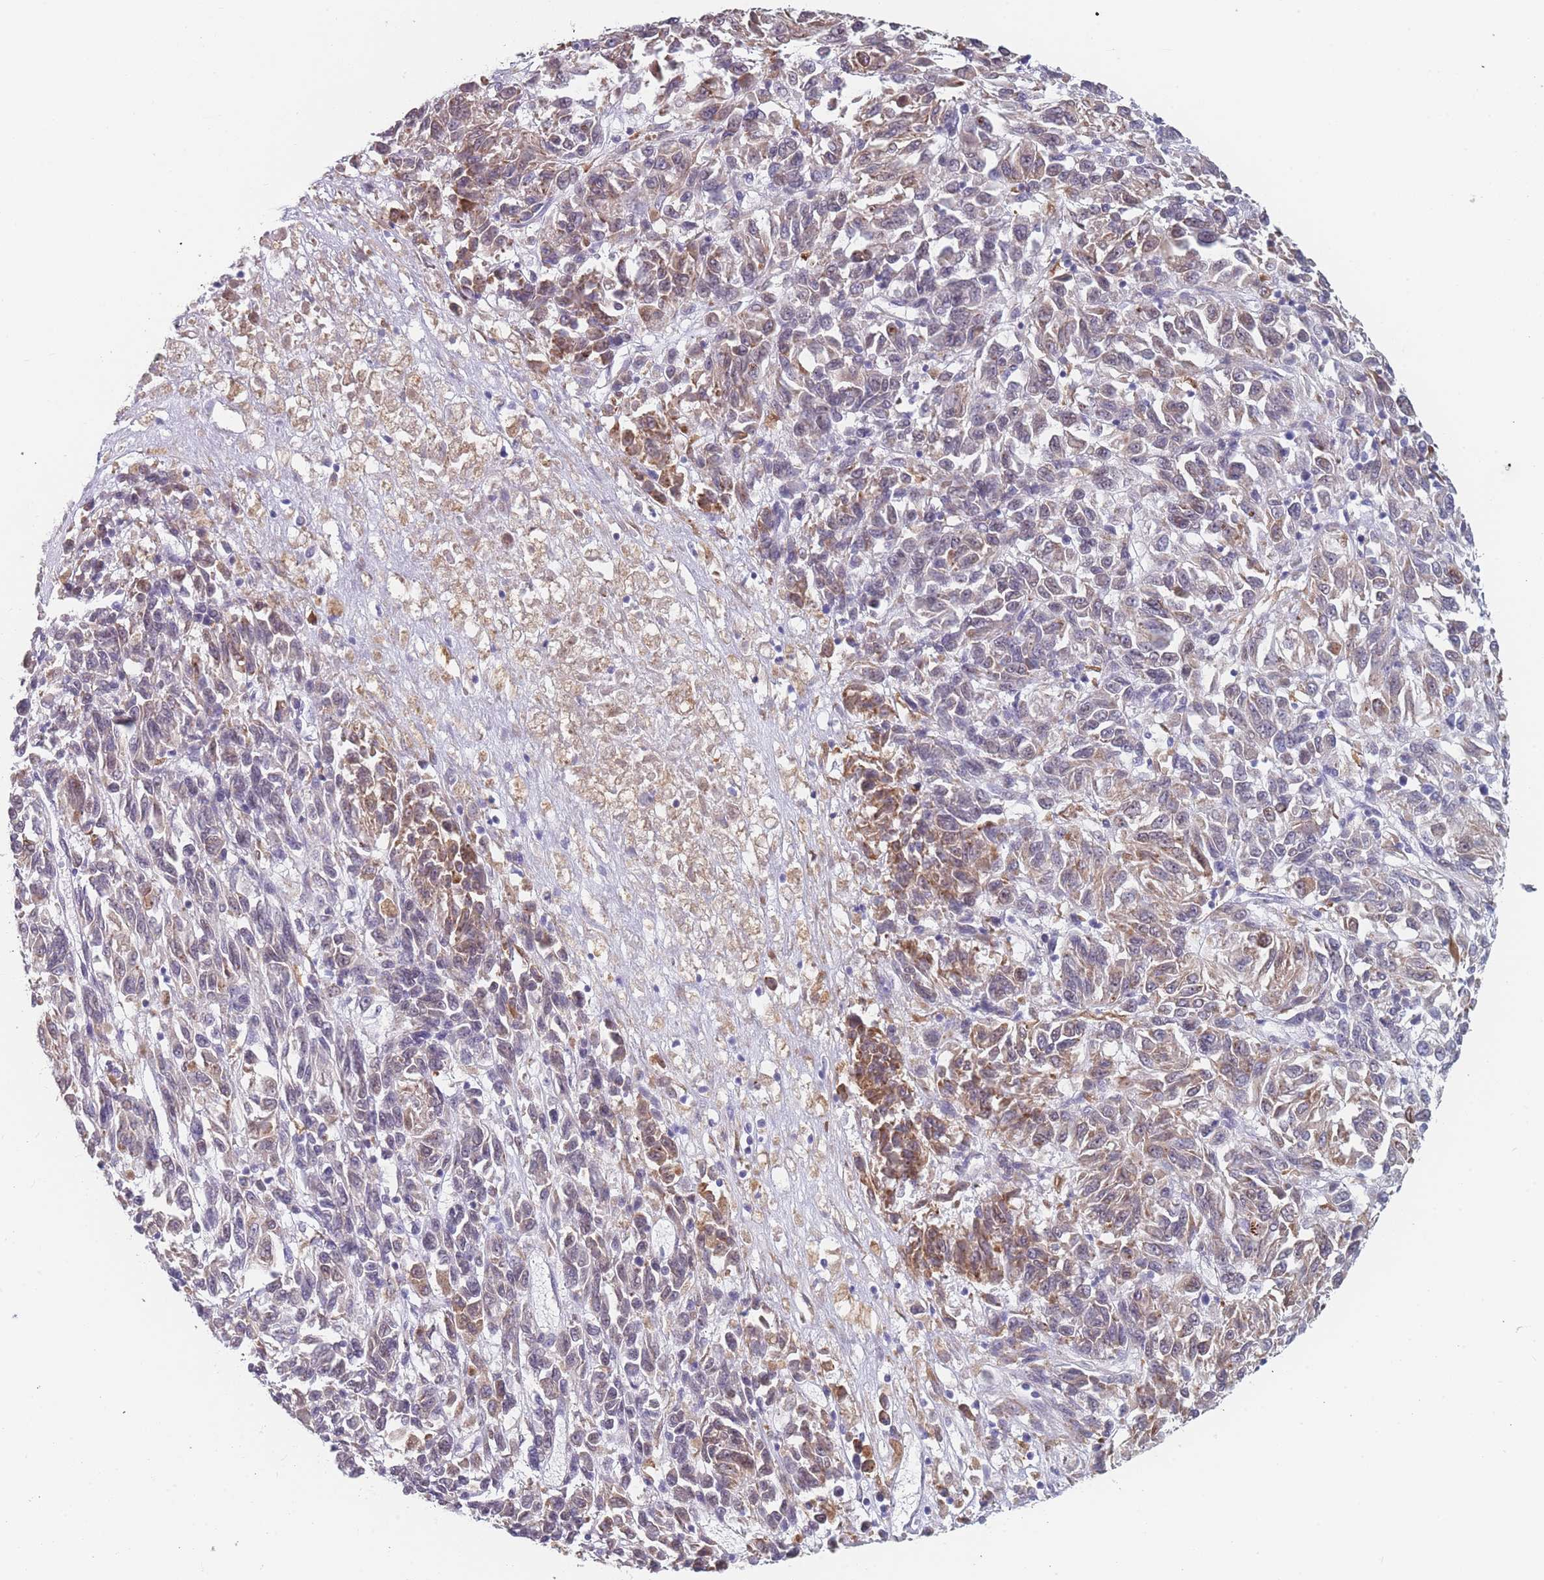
{"staining": {"intensity": "moderate", "quantity": "<25%", "location": "cytoplasmic/membranous"}, "tissue": "melanoma", "cell_type": "Tumor cells", "image_type": "cancer", "snomed": [{"axis": "morphology", "description": "Malignant melanoma, Metastatic site"}, {"axis": "topography", "description": "Lung"}], "caption": "Human melanoma stained for a protein (brown) exhibits moderate cytoplasmic/membranous positive expression in about <25% of tumor cells.", "gene": "TMED10", "patient": {"sex": "male", "age": 64}}